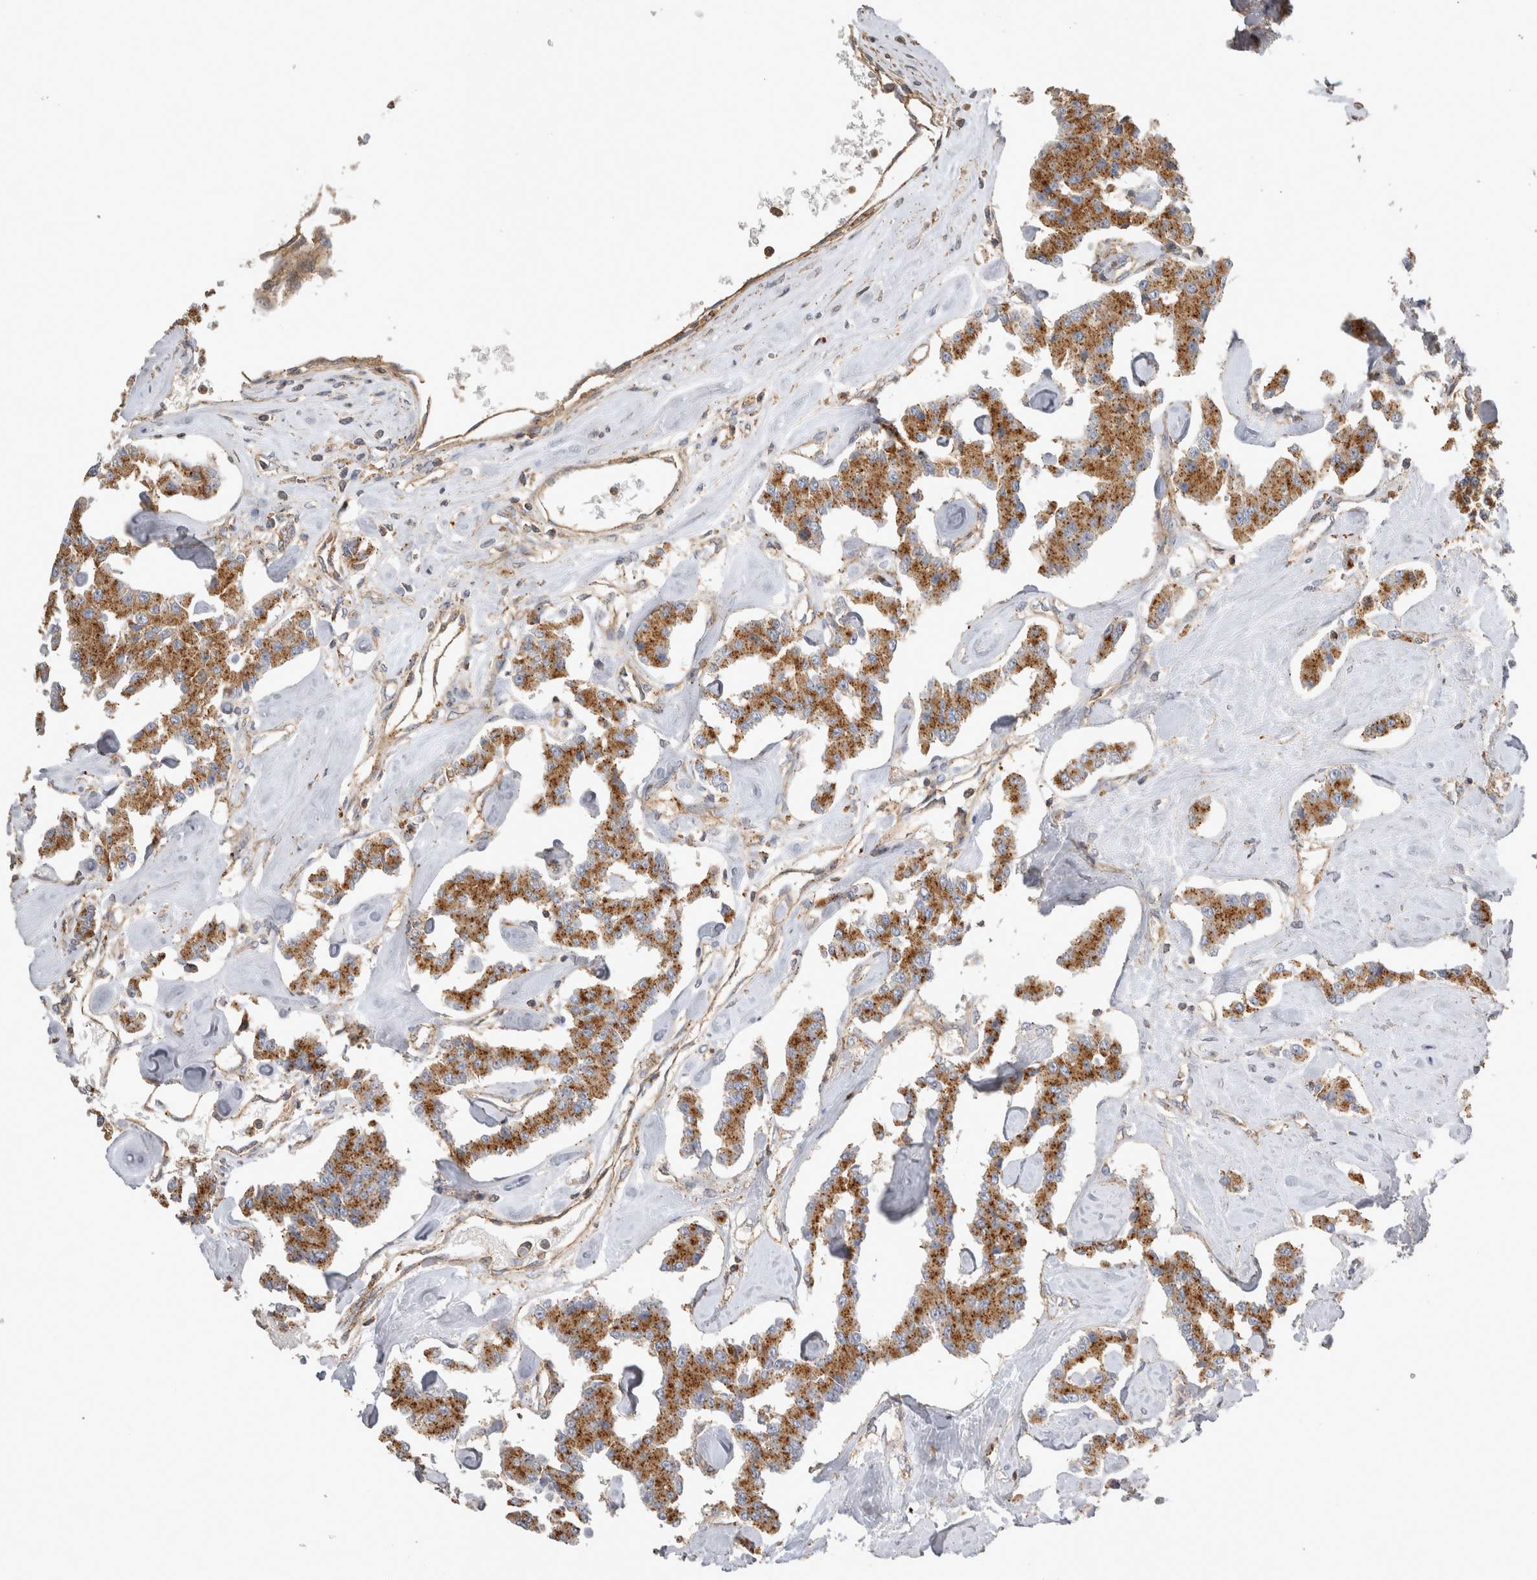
{"staining": {"intensity": "strong", "quantity": ">75%", "location": "cytoplasmic/membranous"}, "tissue": "carcinoid", "cell_type": "Tumor cells", "image_type": "cancer", "snomed": [{"axis": "morphology", "description": "Carcinoid, malignant, NOS"}, {"axis": "topography", "description": "Pancreas"}], "caption": "IHC of carcinoid (malignant) reveals high levels of strong cytoplasmic/membranous expression in approximately >75% of tumor cells. The protein is stained brown, and the nuclei are stained in blue (DAB (3,3'-diaminobenzidine) IHC with brightfield microscopy, high magnification).", "gene": "CHMP6", "patient": {"sex": "male", "age": 41}}